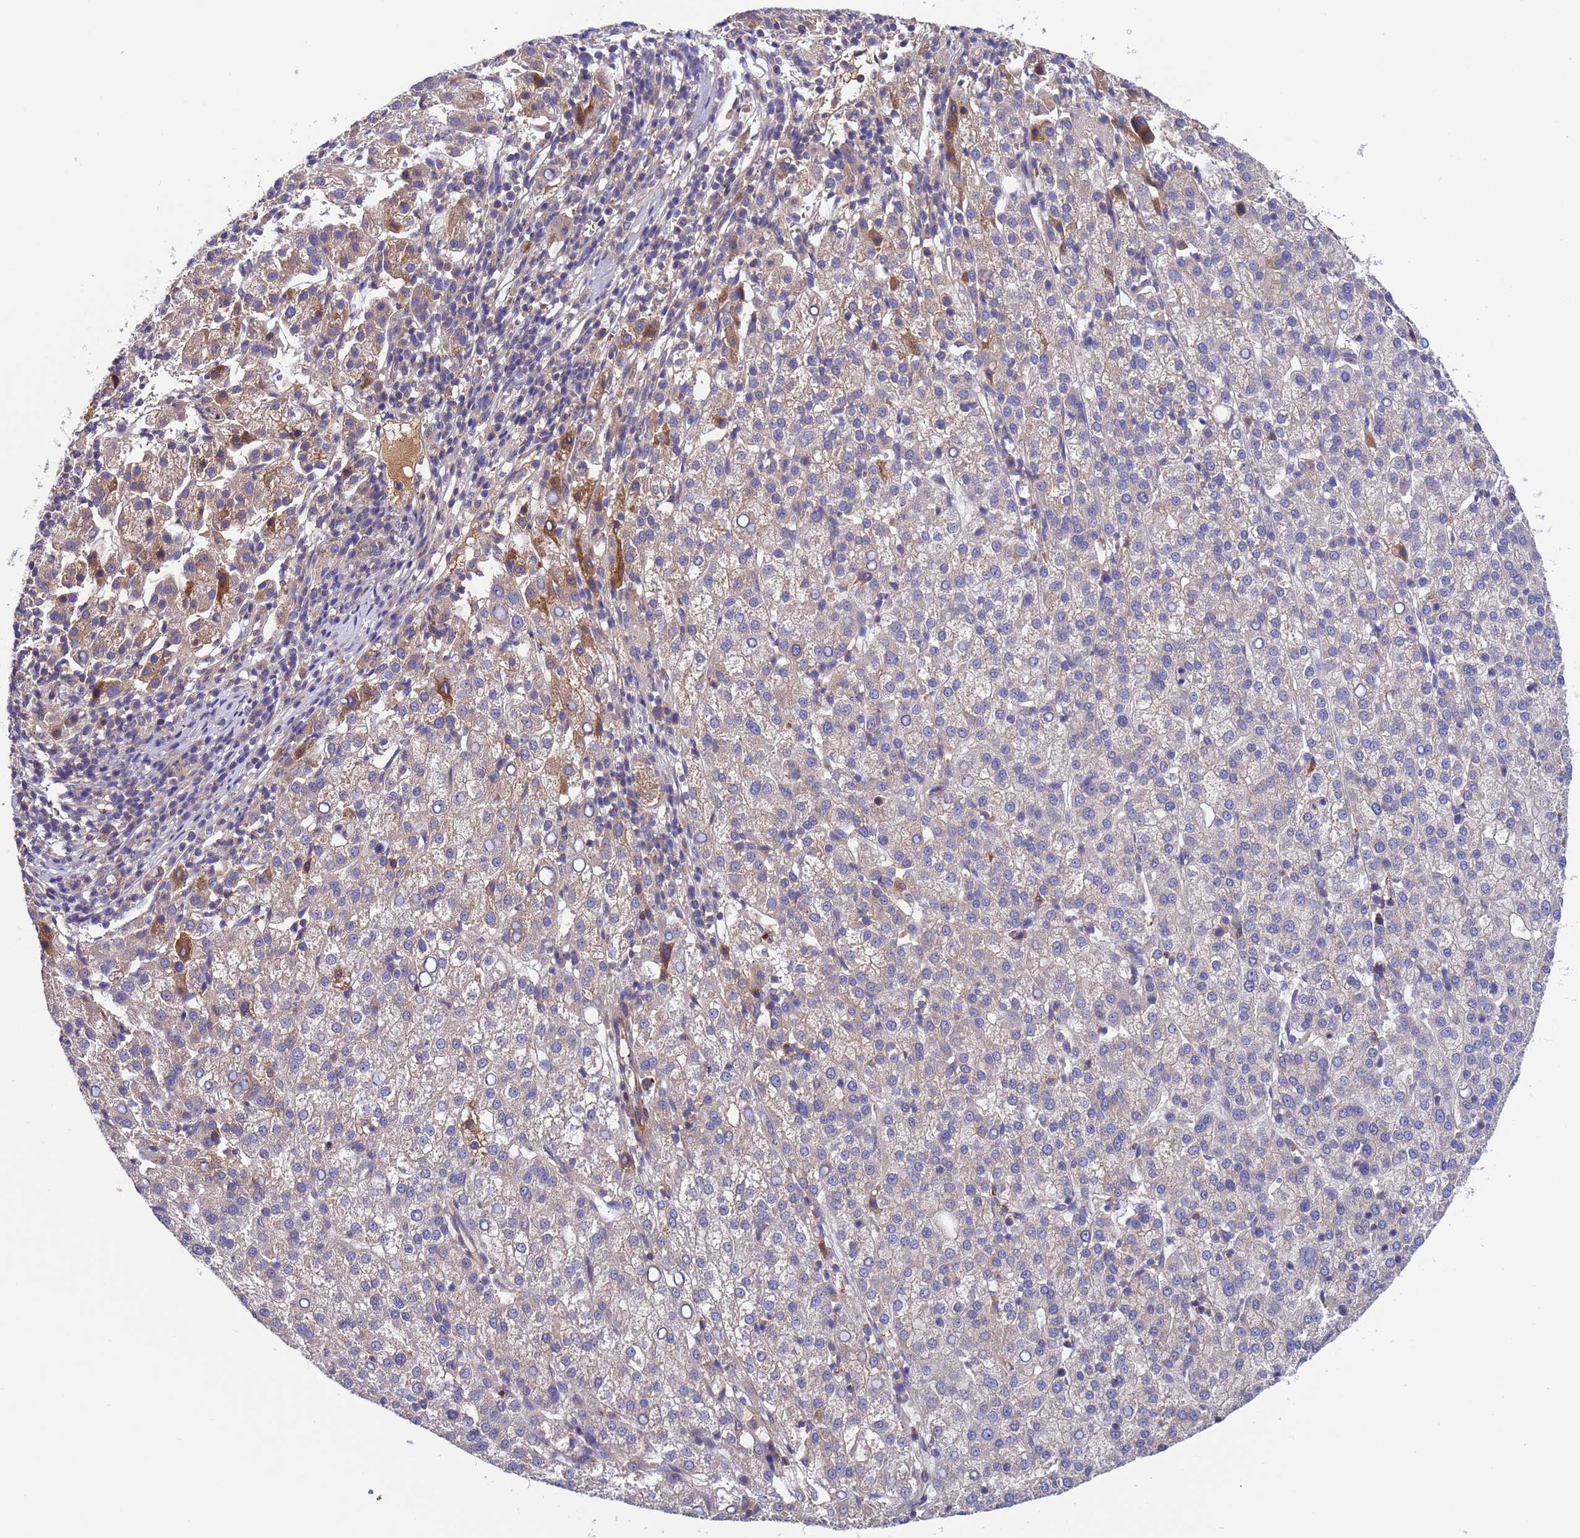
{"staining": {"intensity": "negative", "quantity": "none", "location": "none"}, "tissue": "liver cancer", "cell_type": "Tumor cells", "image_type": "cancer", "snomed": [{"axis": "morphology", "description": "Carcinoma, Hepatocellular, NOS"}, {"axis": "topography", "description": "Liver"}], "caption": "Micrograph shows no protein positivity in tumor cells of liver cancer (hepatocellular carcinoma) tissue.", "gene": "PARP16", "patient": {"sex": "female", "age": 58}}